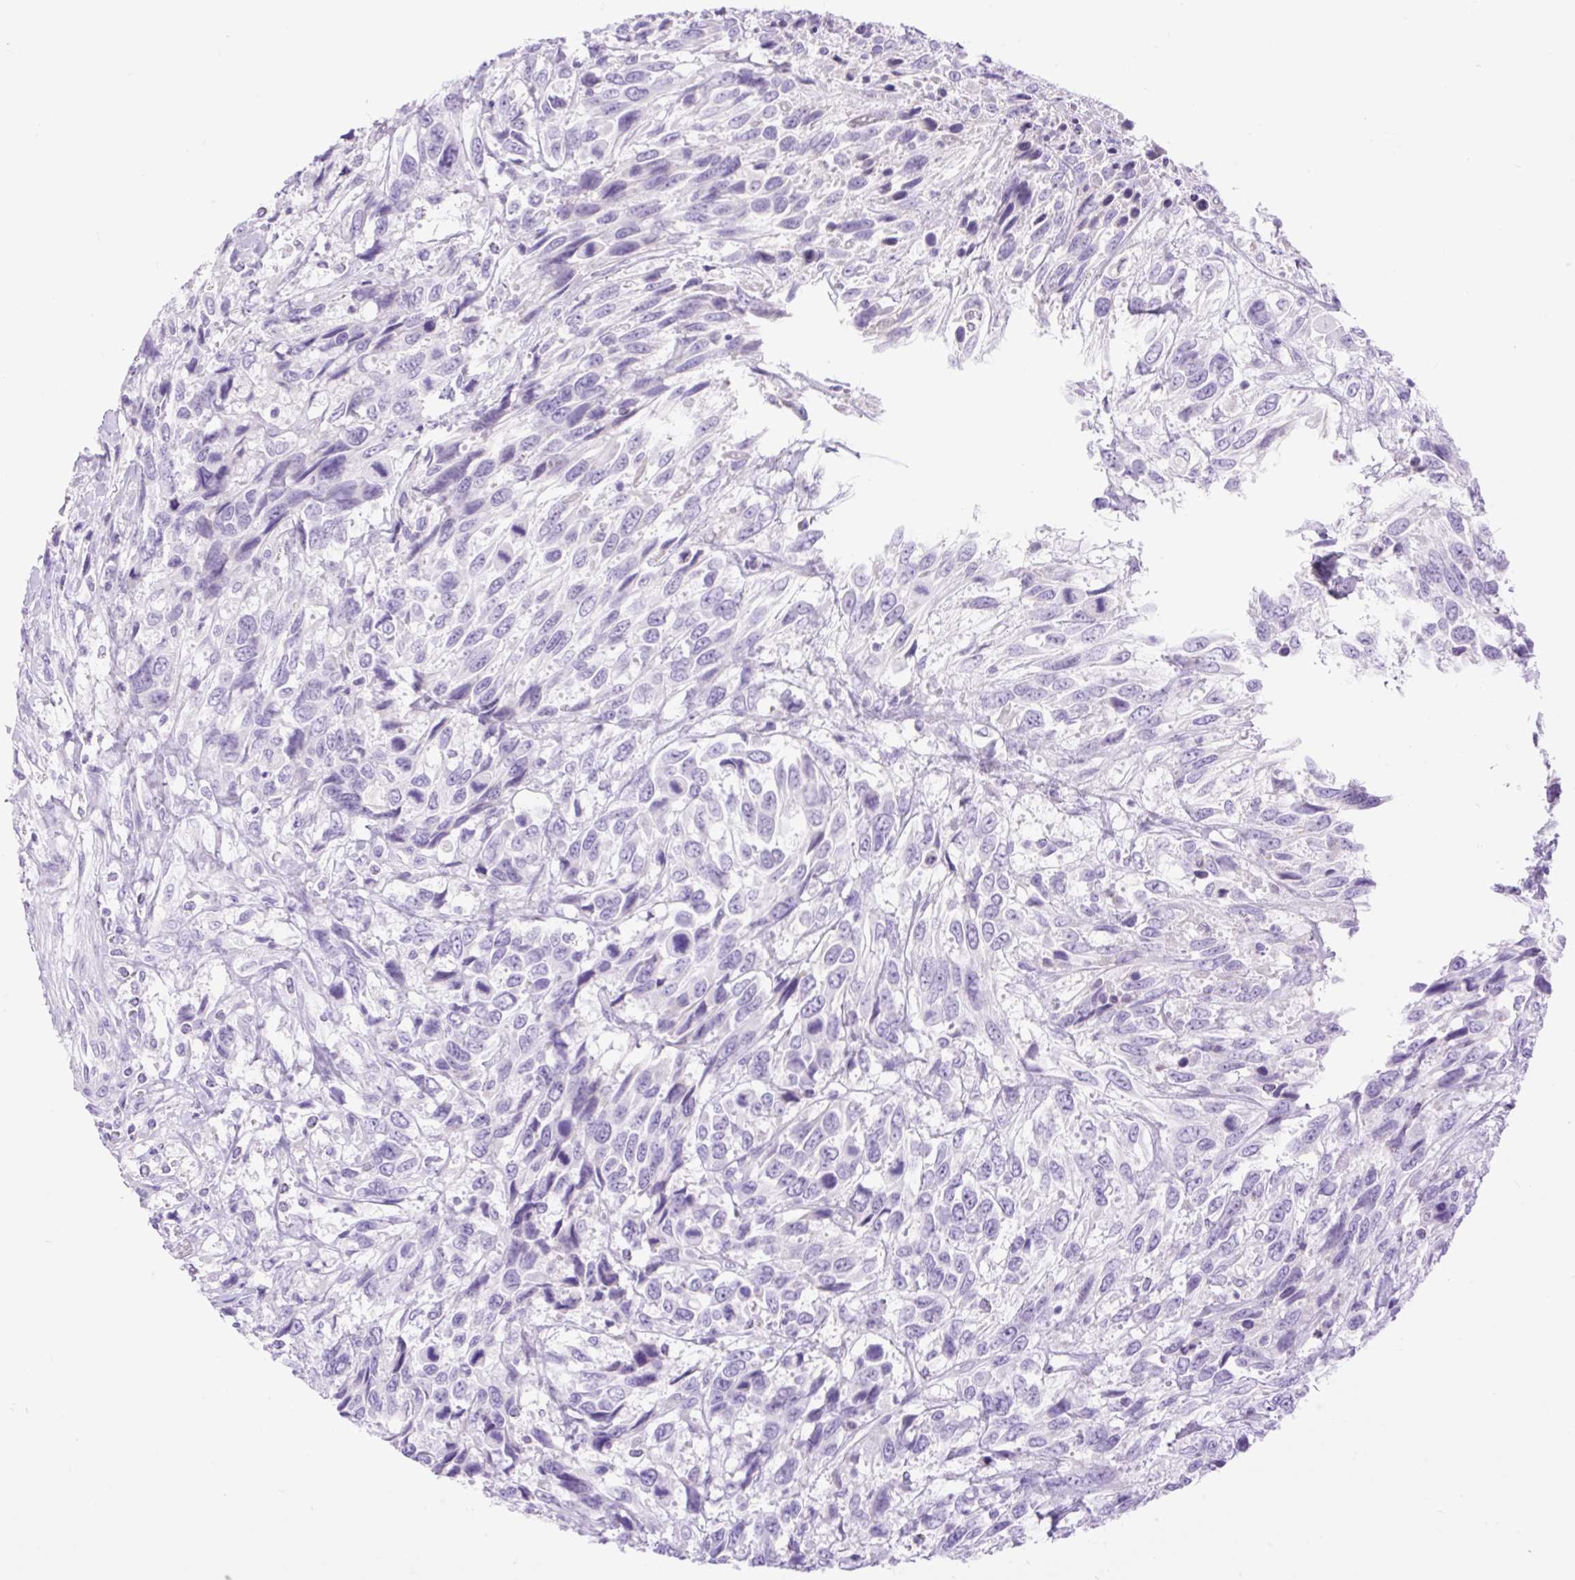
{"staining": {"intensity": "negative", "quantity": "none", "location": "none"}, "tissue": "urothelial cancer", "cell_type": "Tumor cells", "image_type": "cancer", "snomed": [{"axis": "morphology", "description": "Urothelial carcinoma, High grade"}, {"axis": "topography", "description": "Urinary bladder"}], "caption": "There is no significant positivity in tumor cells of urothelial carcinoma (high-grade).", "gene": "SLC25A40", "patient": {"sex": "female", "age": 70}}